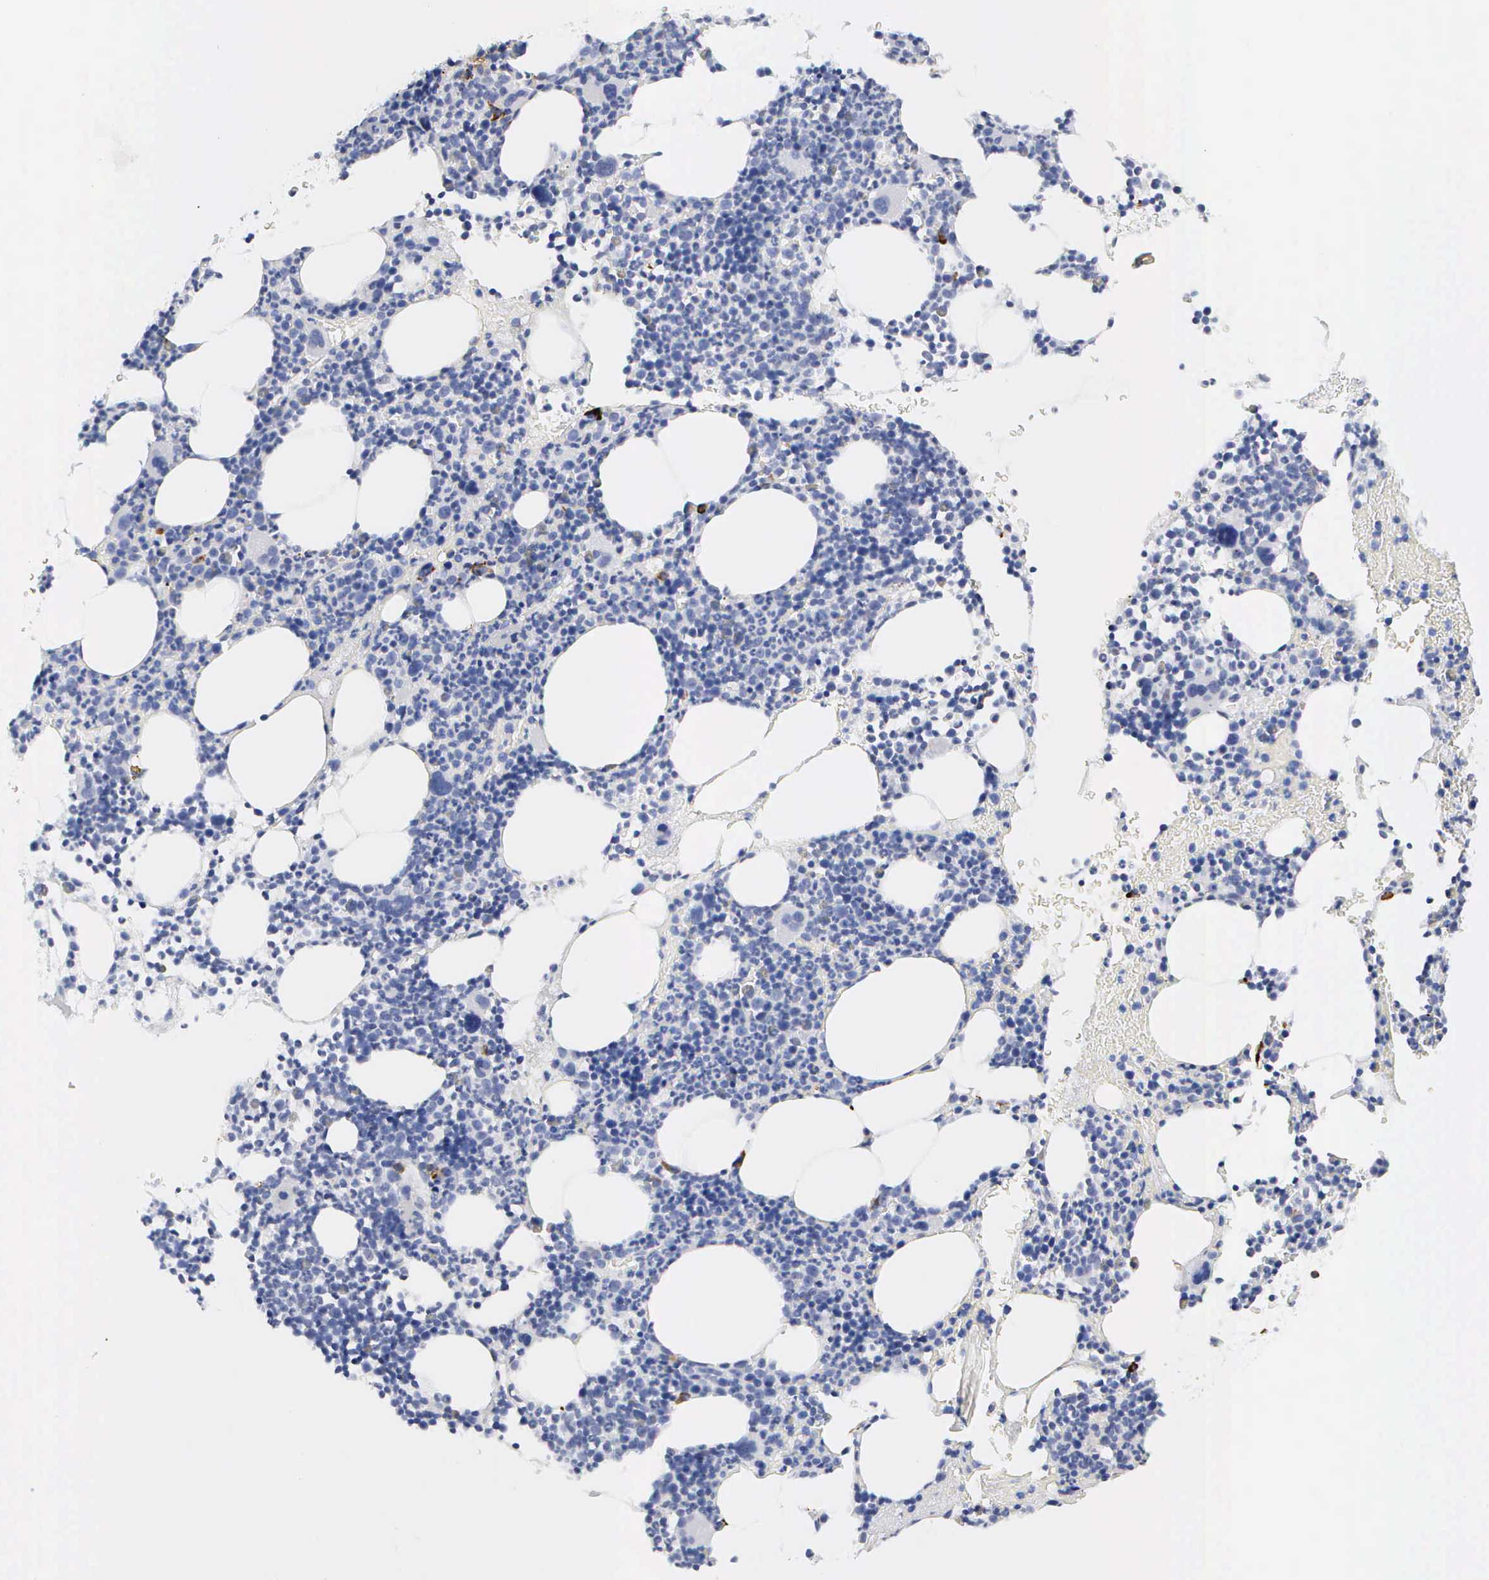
{"staining": {"intensity": "moderate", "quantity": "<25%", "location": "cytoplasmic/membranous"}, "tissue": "bone marrow", "cell_type": "Hematopoietic cells", "image_type": "normal", "snomed": [{"axis": "morphology", "description": "Normal tissue, NOS"}, {"axis": "topography", "description": "Bone marrow"}], "caption": "About <25% of hematopoietic cells in unremarkable human bone marrow display moderate cytoplasmic/membranous protein staining as visualized by brown immunohistochemical staining.", "gene": "ASPHD2", "patient": {"sex": "male", "age": 82}}